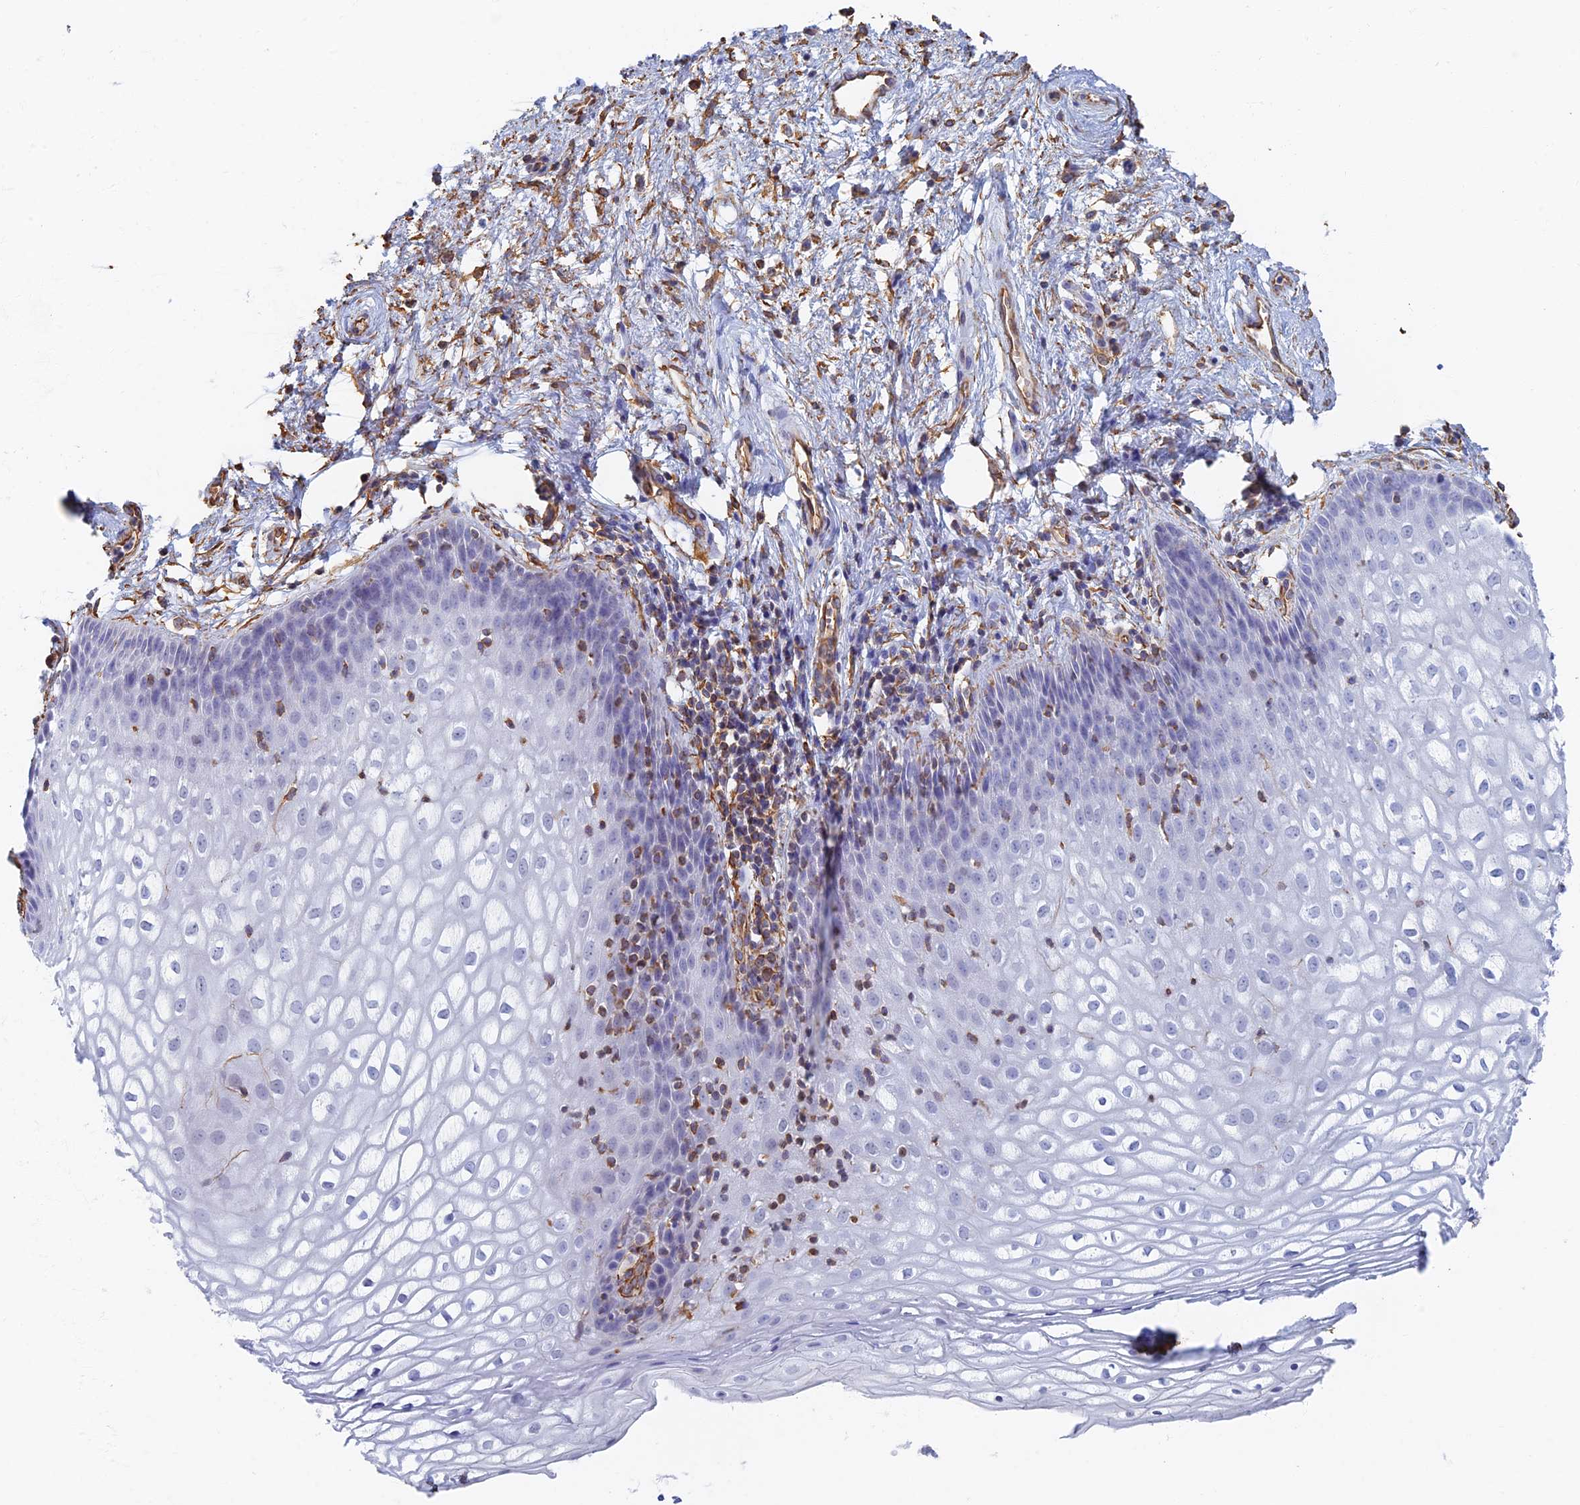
{"staining": {"intensity": "negative", "quantity": "none", "location": "none"}, "tissue": "vagina", "cell_type": "Squamous epithelial cells", "image_type": "normal", "snomed": [{"axis": "morphology", "description": "Normal tissue, NOS"}, {"axis": "topography", "description": "Vagina"}], "caption": "Vagina stained for a protein using immunohistochemistry demonstrates no positivity squamous epithelial cells.", "gene": "RMC1", "patient": {"sex": "female", "age": 34}}